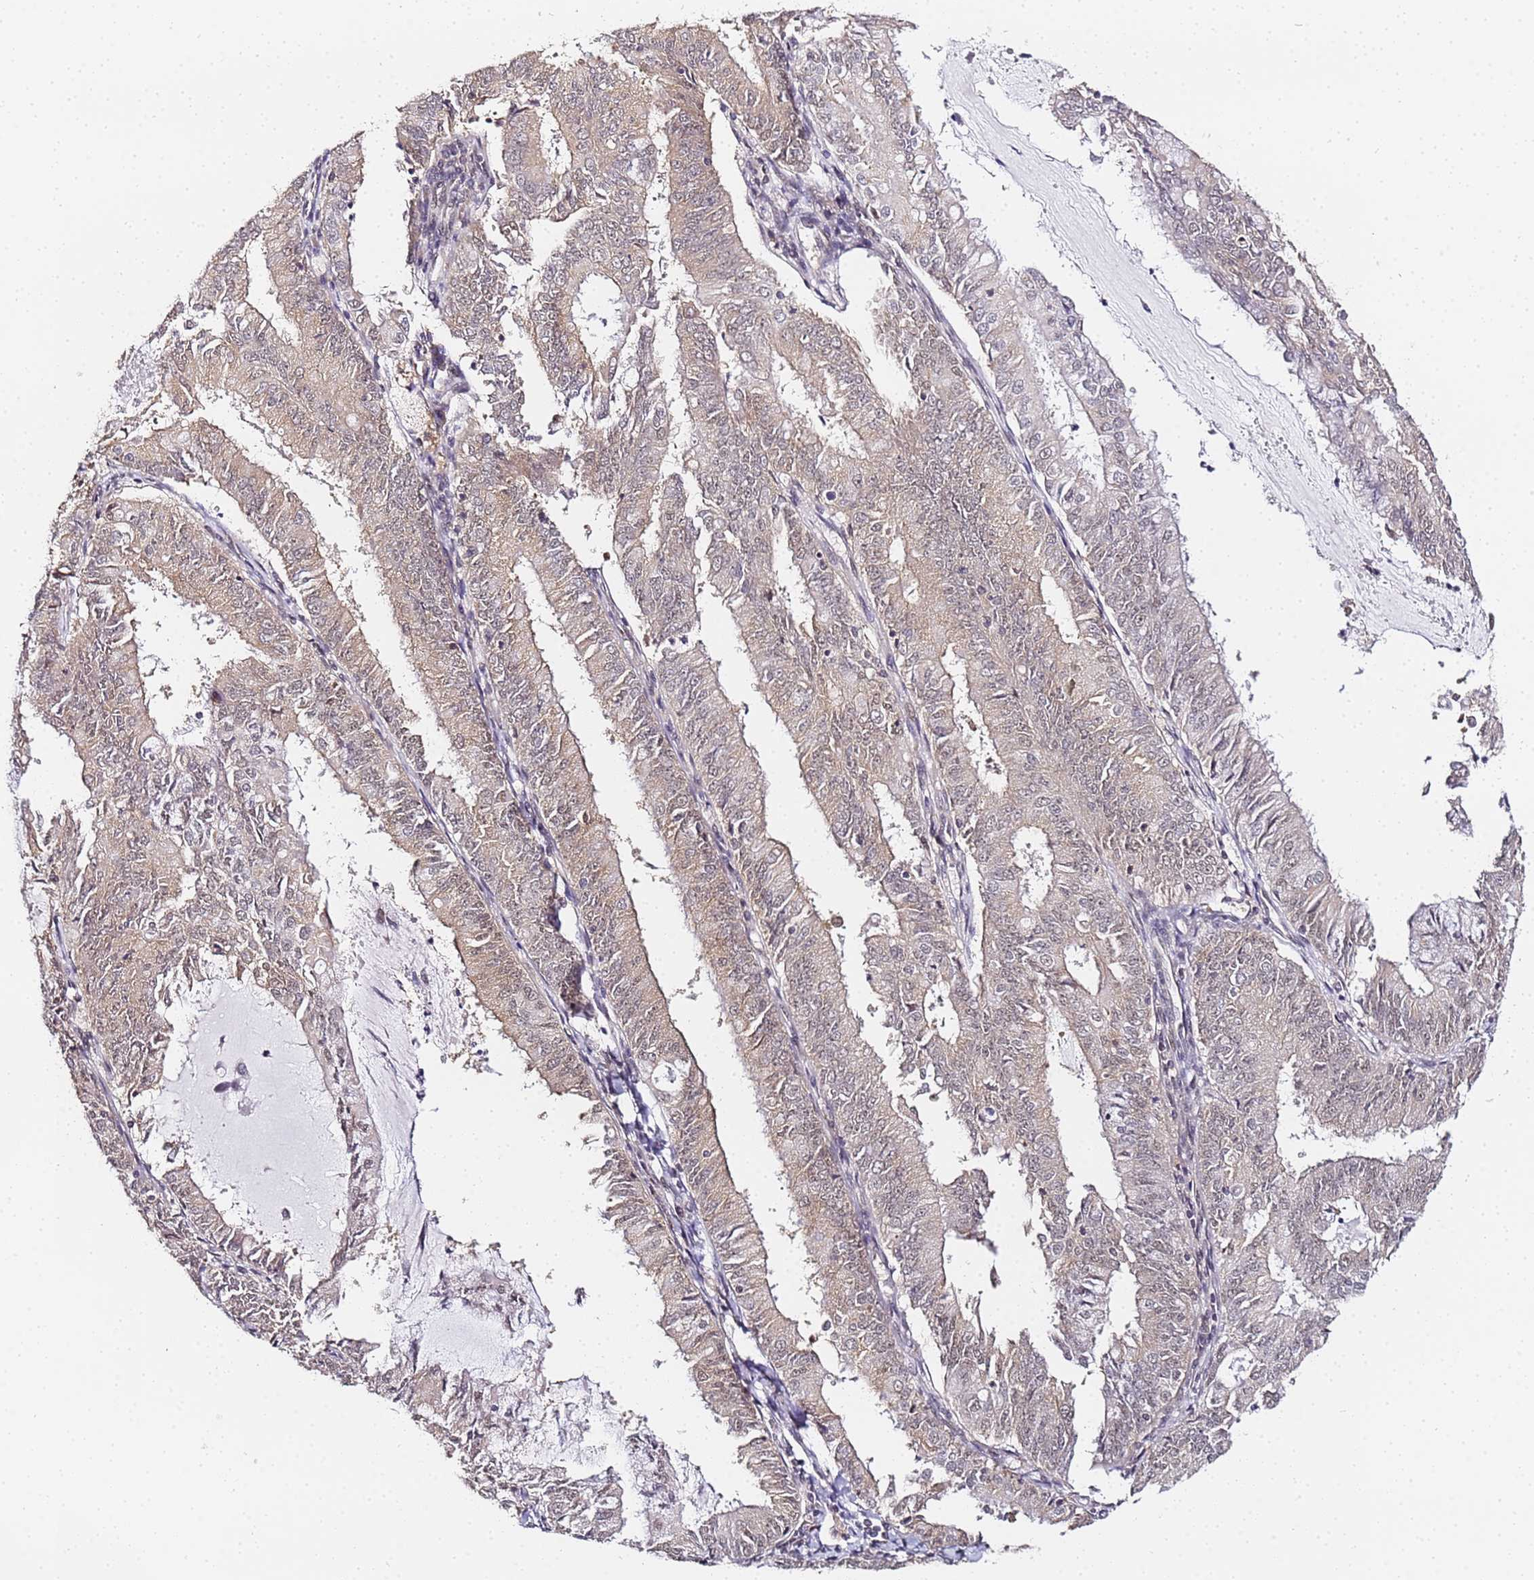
{"staining": {"intensity": "weak", "quantity": "25%-75%", "location": "cytoplasmic/membranous,nuclear"}, "tissue": "endometrial cancer", "cell_type": "Tumor cells", "image_type": "cancer", "snomed": [{"axis": "morphology", "description": "Adenocarcinoma, NOS"}, {"axis": "topography", "description": "Endometrium"}], "caption": "Immunohistochemical staining of endometrial adenocarcinoma displays low levels of weak cytoplasmic/membranous and nuclear positivity in about 25%-75% of tumor cells. Nuclei are stained in blue.", "gene": "LSM3", "patient": {"sex": "female", "age": 57}}